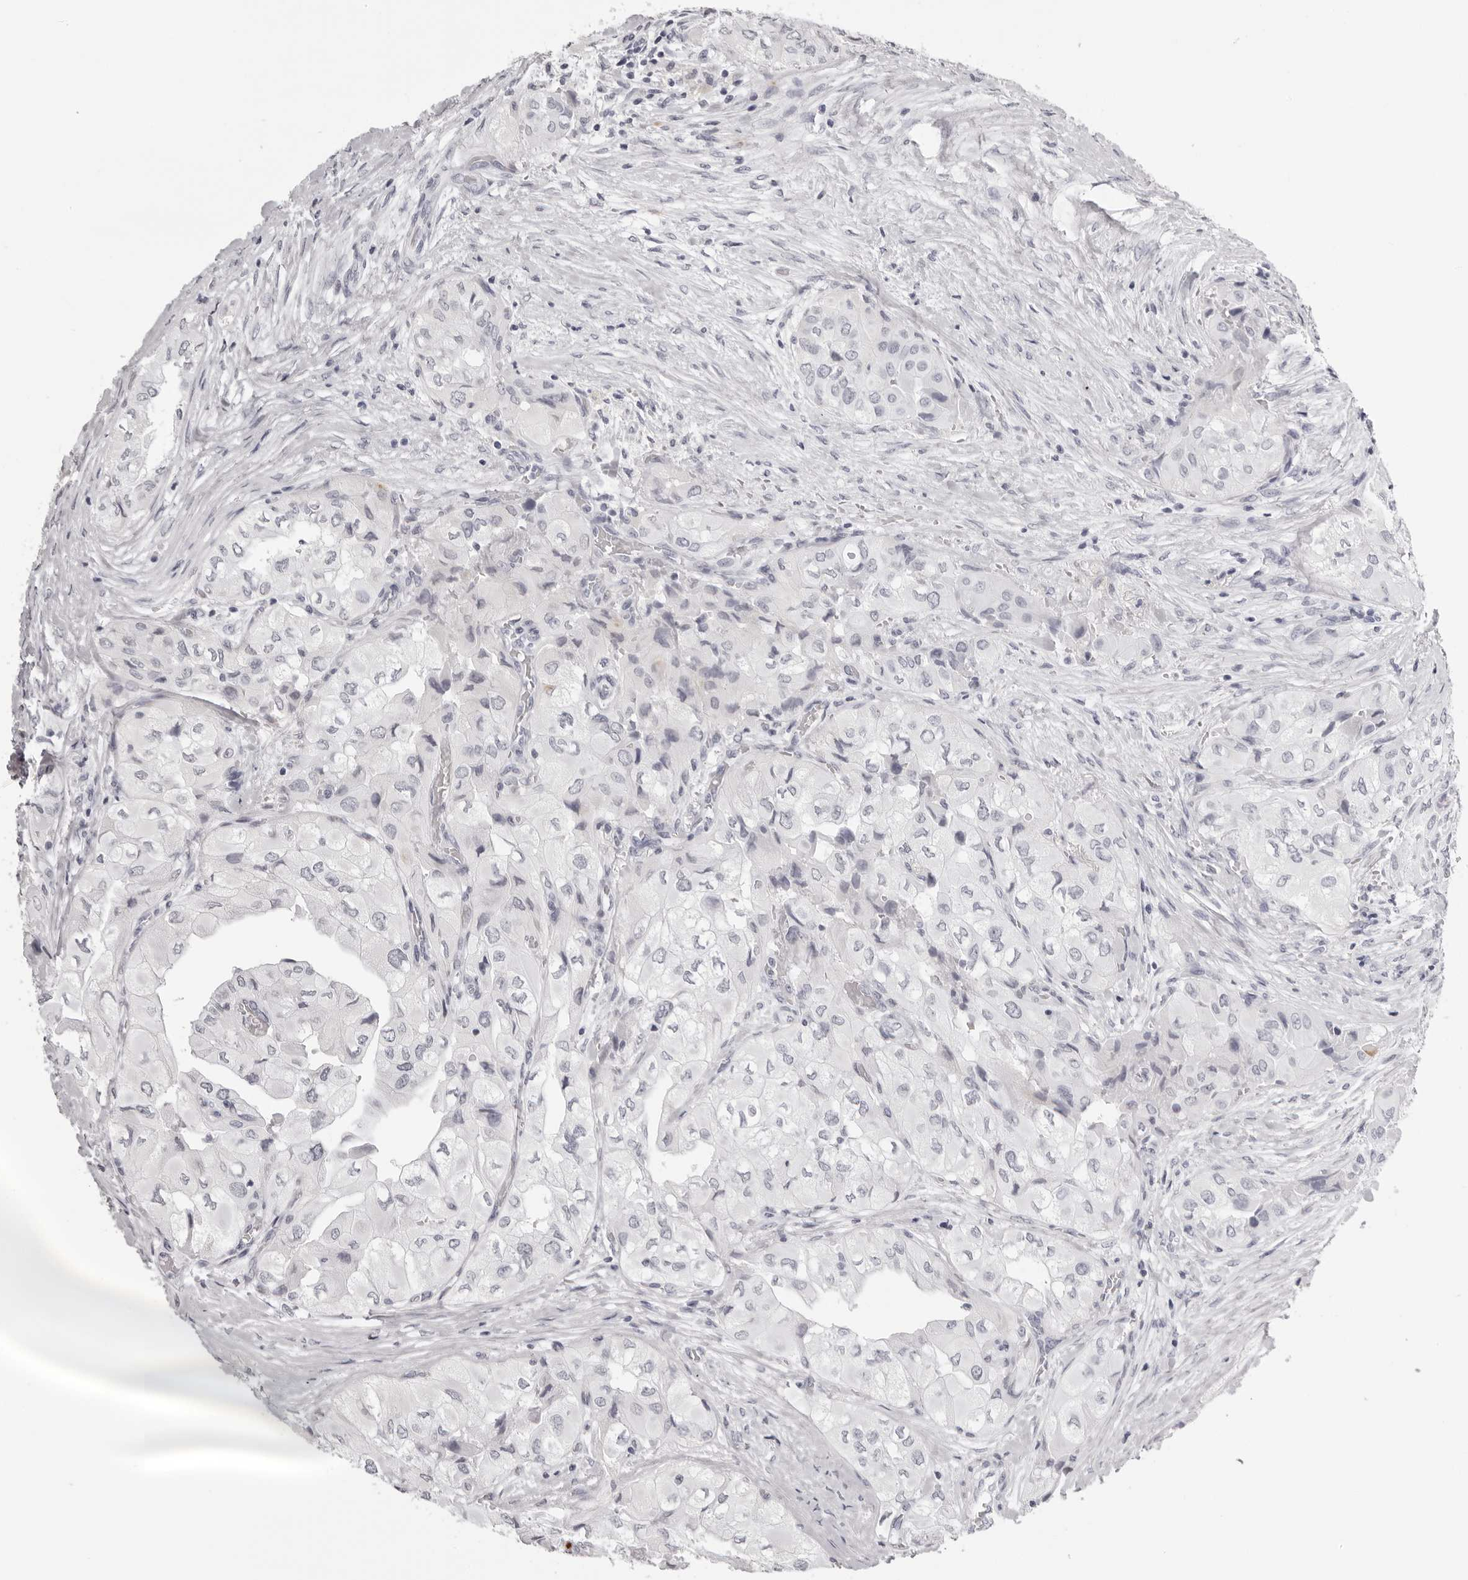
{"staining": {"intensity": "negative", "quantity": "none", "location": "none"}, "tissue": "thyroid cancer", "cell_type": "Tumor cells", "image_type": "cancer", "snomed": [{"axis": "morphology", "description": "Papillary adenocarcinoma, NOS"}, {"axis": "topography", "description": "Thyroid gland"}], "caption": "Immunohistochemistry photomicrograph of human papillary adenocarcinoma (thyroid) stained for a protein (brown), which displays no positivity in tumor cells.", "gene": "RHO", "patient": {"sex": "female", "age": 59}}